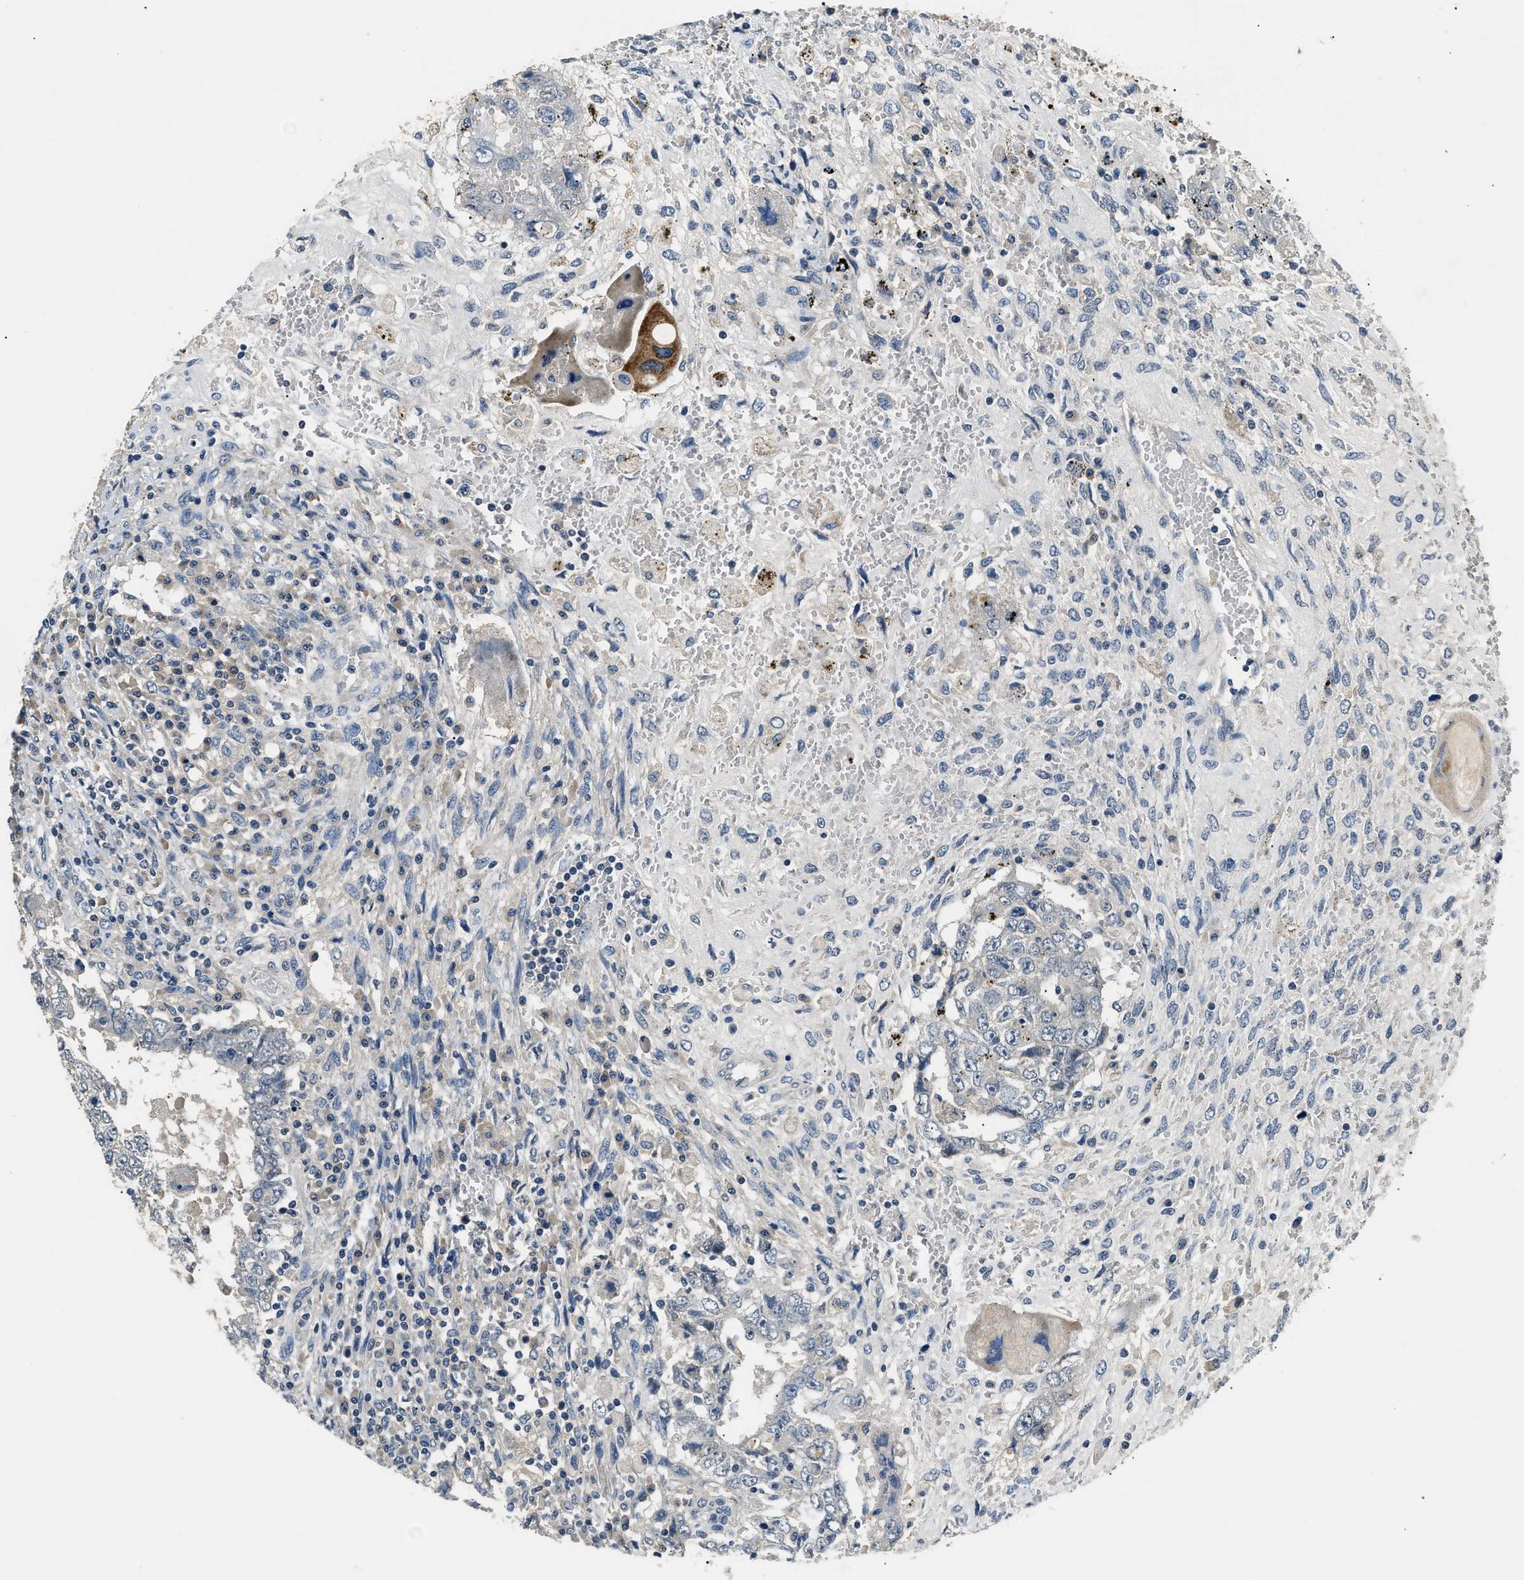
{"staining": {"intensity": "negative", "quantity": "none", "location": "none"}, "tissue": "testis cancer", "cell_type": "Tumor cells", "image_type": "cancer", "snomed": [{"axis": "morphology", "description": "Carcinoma, Embryonal, NOS"}, {"axis": "topography", "description": "Testis"}], "caption": "There is no significant positivity in tumor cells of testis embryonal carcinoma.", "gene": "INHA", "patient": {"sex": "male", "age": 26}}